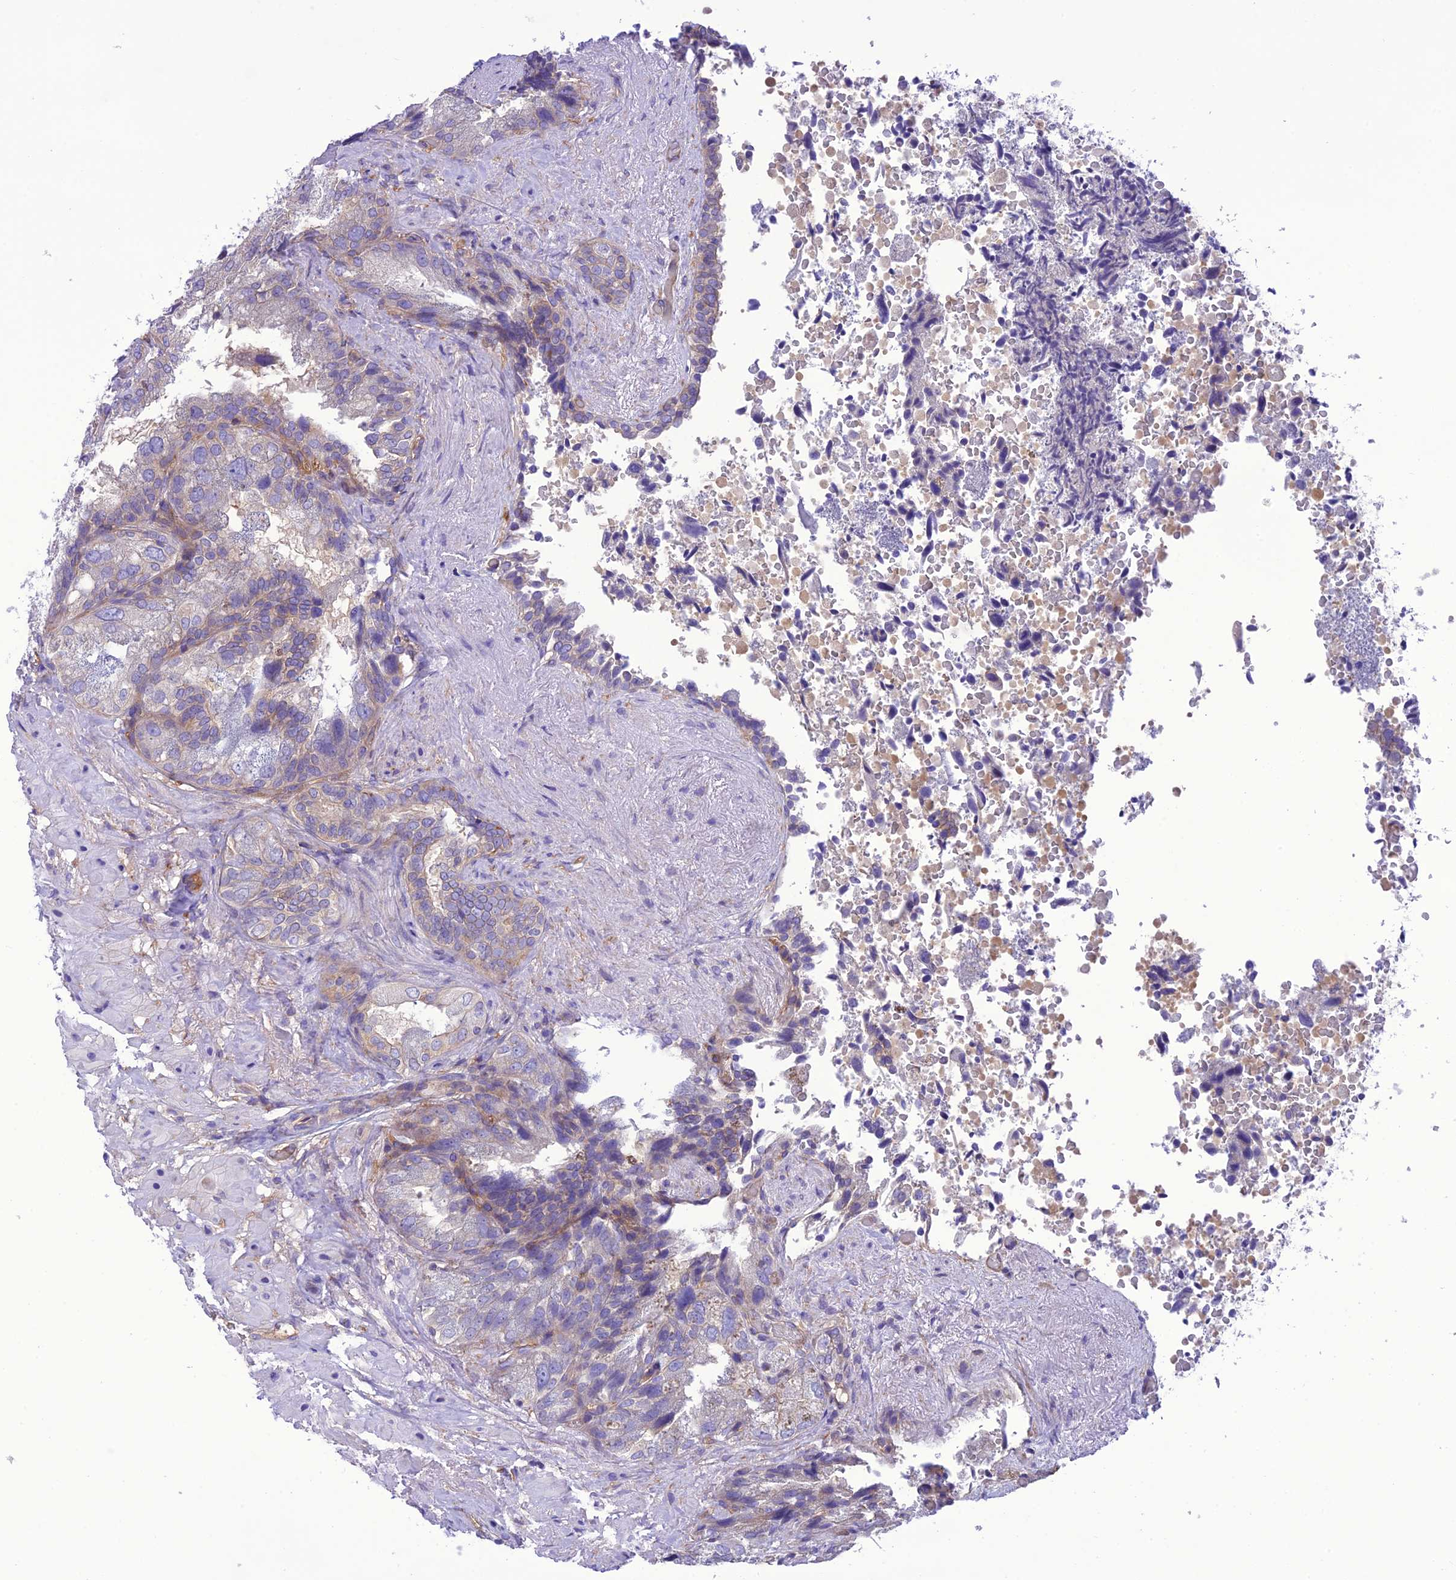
{"staining": {"intensity": "weak", "quantity": "<25%", "location": "cytoplasmic/membranous"}, "tissue": "seminal vesicle", "cell_type": "Glandular cells", "image_type": "normal", "snomed": [{"axis": "morphology", "description": "Normal tissue, NOS"}, {"axis": "topography", "description": "Seminal veicle"}, {"axis": "topography", "description": "Peripheral nerve tissue"}], "caption": "Immunohistochemical staining of normal seminal vesicle exhibits no significant expression in glandular cells.", "gene": "PPFIA3", "patient": {"sex": "male", "age": 63}}